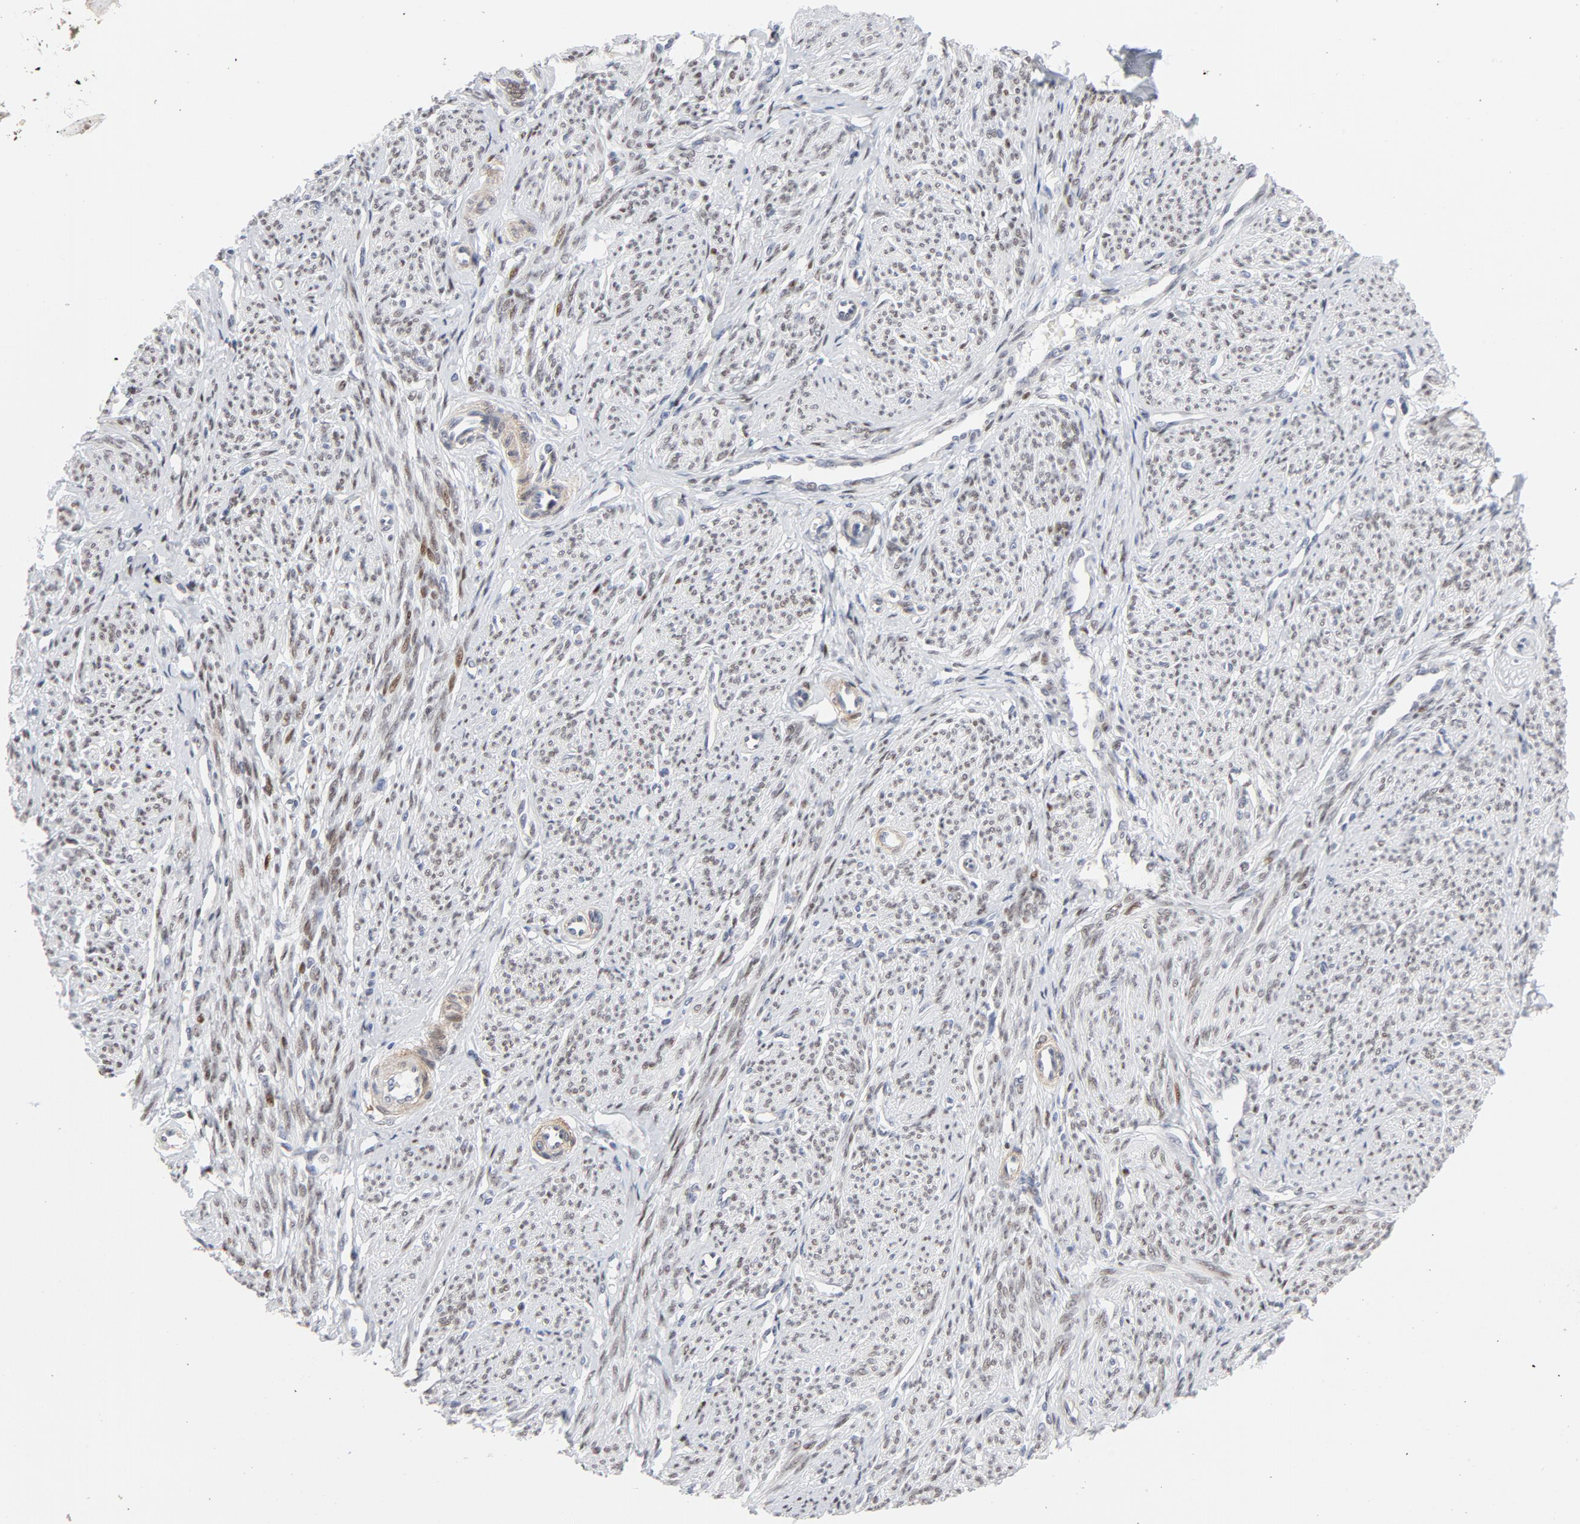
{"staining": {"intensity": "moderate", "quantity": "25%-75%", "location": "cytoplasmic/membranous,nuclear"}, "tissue": "smooth muscle", "cell_type": "Smooth muscle cells", "image_type": "normal", "snomed": [{"axis": "morphology", "description": "Normal tissue, NOS"}, {"axis": "topography", "description": "Smooth muscle"}], "caption": "Immunohistochemical staining of benign human smooth muscle shows medium levels of moderate cytoplasmic/membranous,nuclear staining in approximately 25%-75% of smooth muscle cells. The protein is shown in brown color, while the nuclei are stained blue.", "gene": "NFIC", "patient": {"sex": "female", "age": 65}}